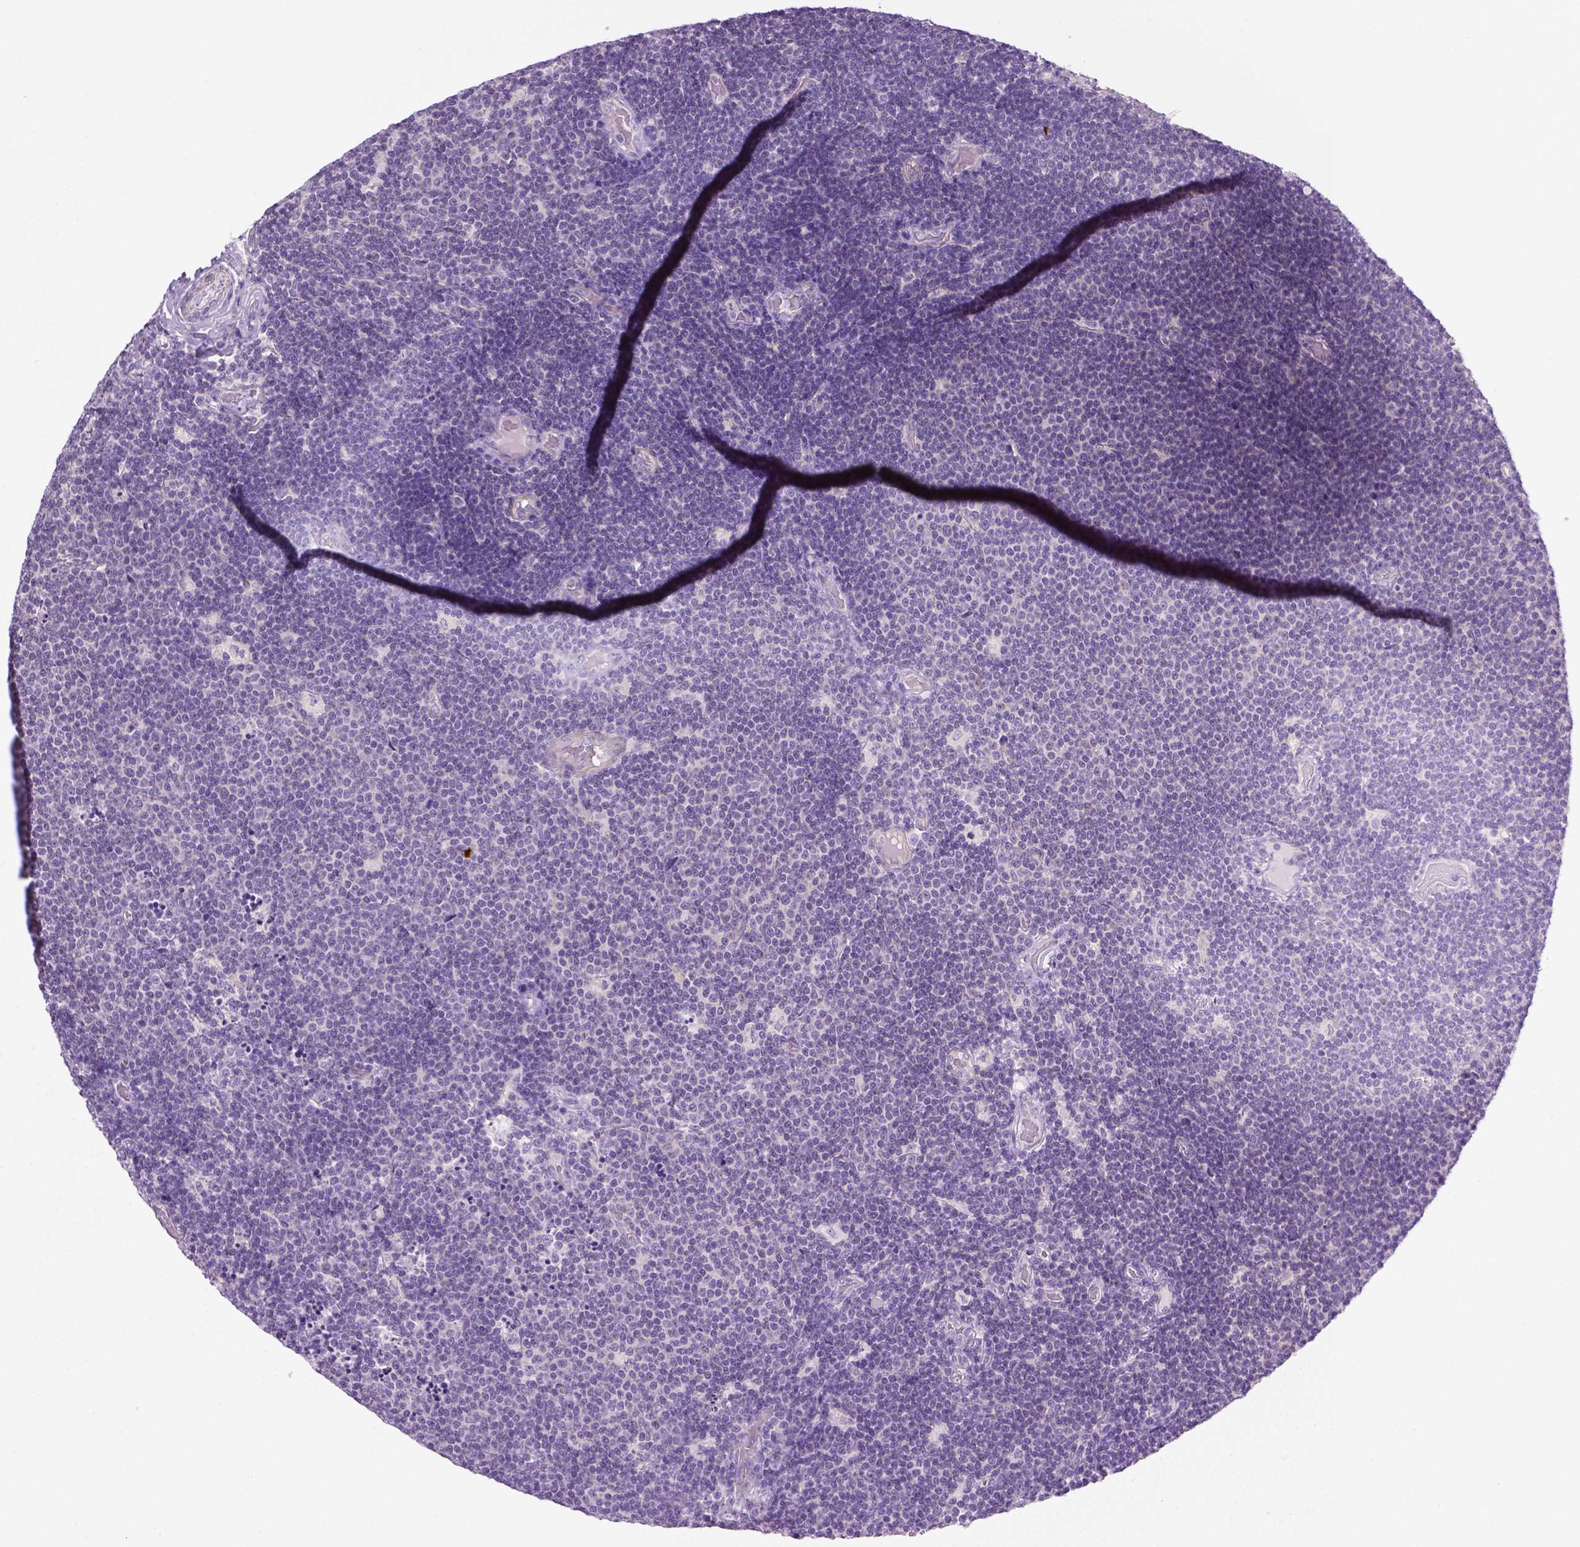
{"staining": {"intensity": "negative", "quantity": "none", "location": "none"}, "tissue": "lymphoma", "cell_type": "Tumor cells", "image_type": "cancer", "snomed": [{"axis": "morphology", "description": "Malignant lymphoma, non-Hodgkin's type, Low grade"}, {"axis": "topography", "description": "Brain"}], "caption": "Immunohistochemistry micrograph of human malignant lymphoma, non-Hodgkin's type (low-grade) stained for a protein (brown), which shows no expression in tumor cells.", "gene": "SPECC1L", "patient": {"sex": "female", "age": 66}}